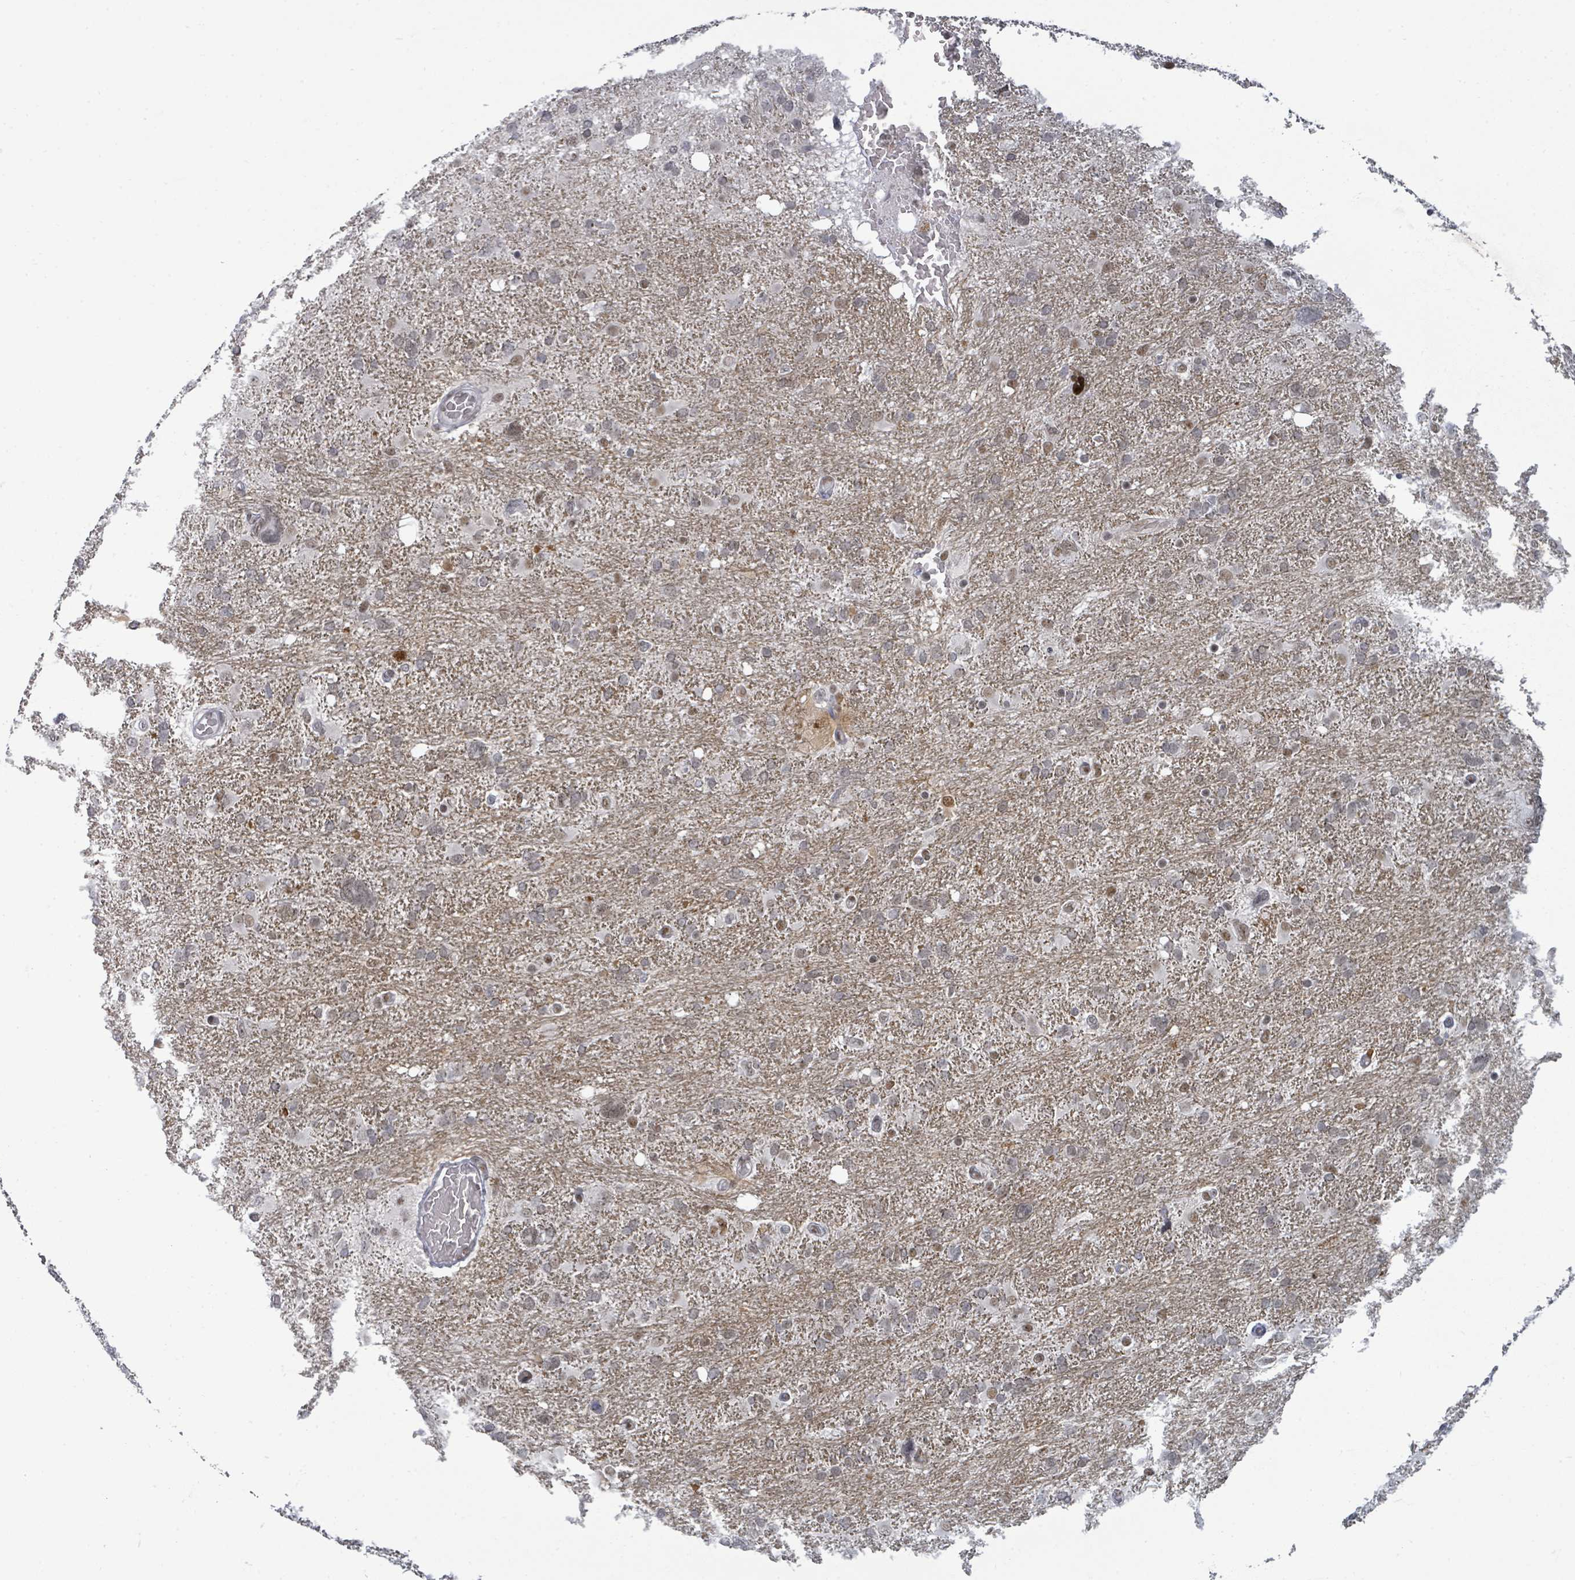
{"staining": {"intensity": "moderate", "quantity": "<25%", "location": "nuclear"}, "tissue": "glioma", "cell_type": "Tumor cells", "image_type": "cancer", "snomed": [{"axis": "morphology", "description": "Glioma, malignant, High grade"}, {"axis": "topography", "description": "Brain"}], "caption": "A low amount of moderate nuclear staining is present in about <25% of tumor cells in malignant glioma (high-grade) tissue.", "gene": "ERCC5", "patient": {"sex": "male", "age": 61}}